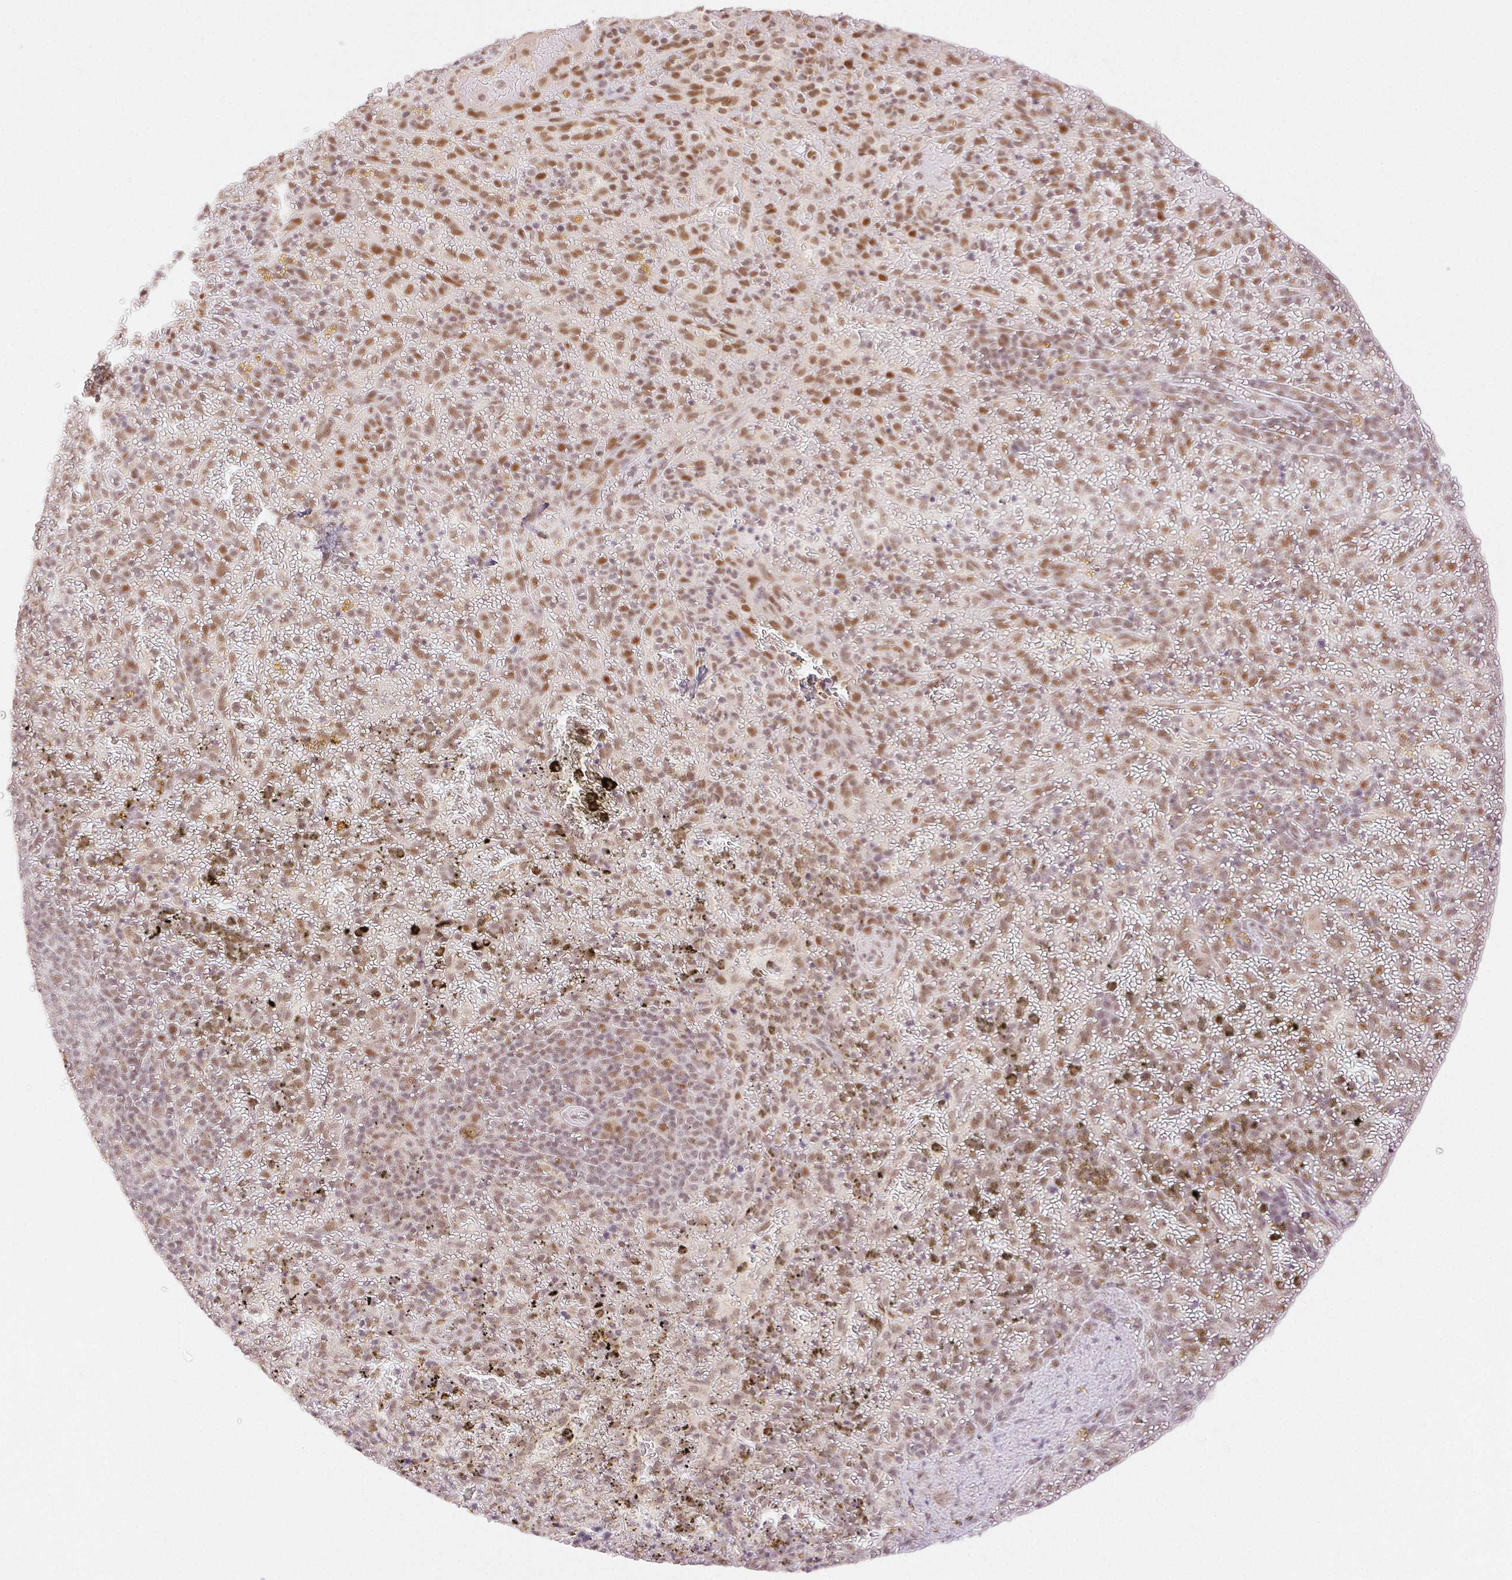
{"staining": {"intensity": "moderate", "quantity": "25%-75%", "location": "nuclear"}, "tissue": "spleen", "cell_type": "Cells in red pulp", "image_type": "normal", "snomed": [{"axis": "morphology", "description": "Normal tissue, NOS"}, {"axis": "topography", "description": "Spleen"}], "caption": "Protein staining displays moderate nuclear expression in approximately 25%-75% of cells in red pulp in normal spleen.", "gene": "H2AZ1", "patient": {"sex": "female", "age": 50}}